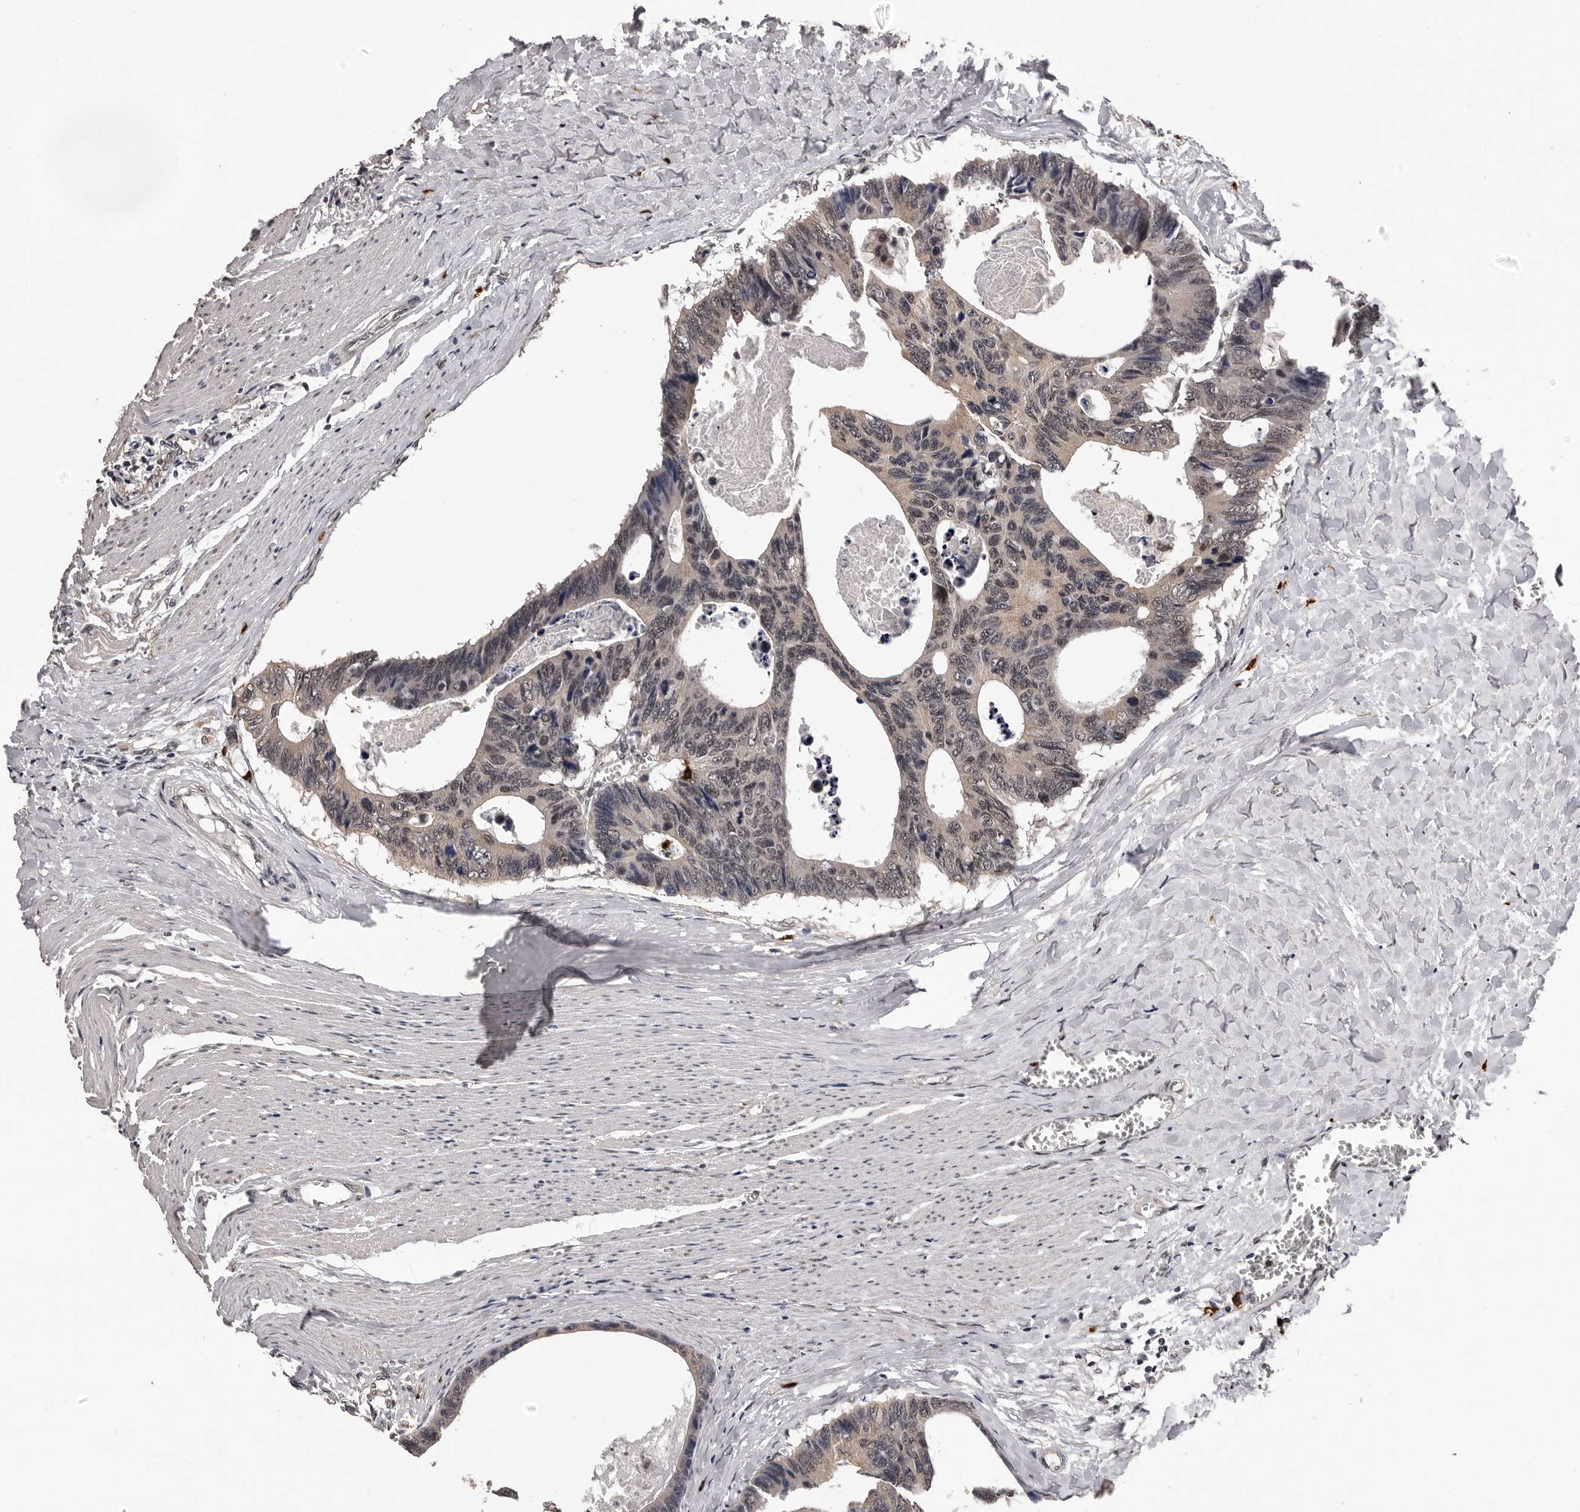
{"staining": {"intensity": "weak", "quantity": "<25%", "location": "cytoplasmic/membranous,nuclear"}, "tissue": "colorectal cancer", "cell_type": "Tumor cells", "image_type": "cancer", "snomed": [{"axis": "morphology", "description": "Adenocarcinoma, NOS"}, {"axis": "topography", "description": "Colon"}], "caption": "Image shows no protein expression in tumor cells of colorectal cancer (adenocarcinoma) tissue. Brightfield microscopy of IHC stained with DAB (3,3'-diaminobenzidine) (brown) and hematoxylin (blue), captured at high magnification.", "gene": "VPS37A", "patient": {"sex": "female", "age": 55}}